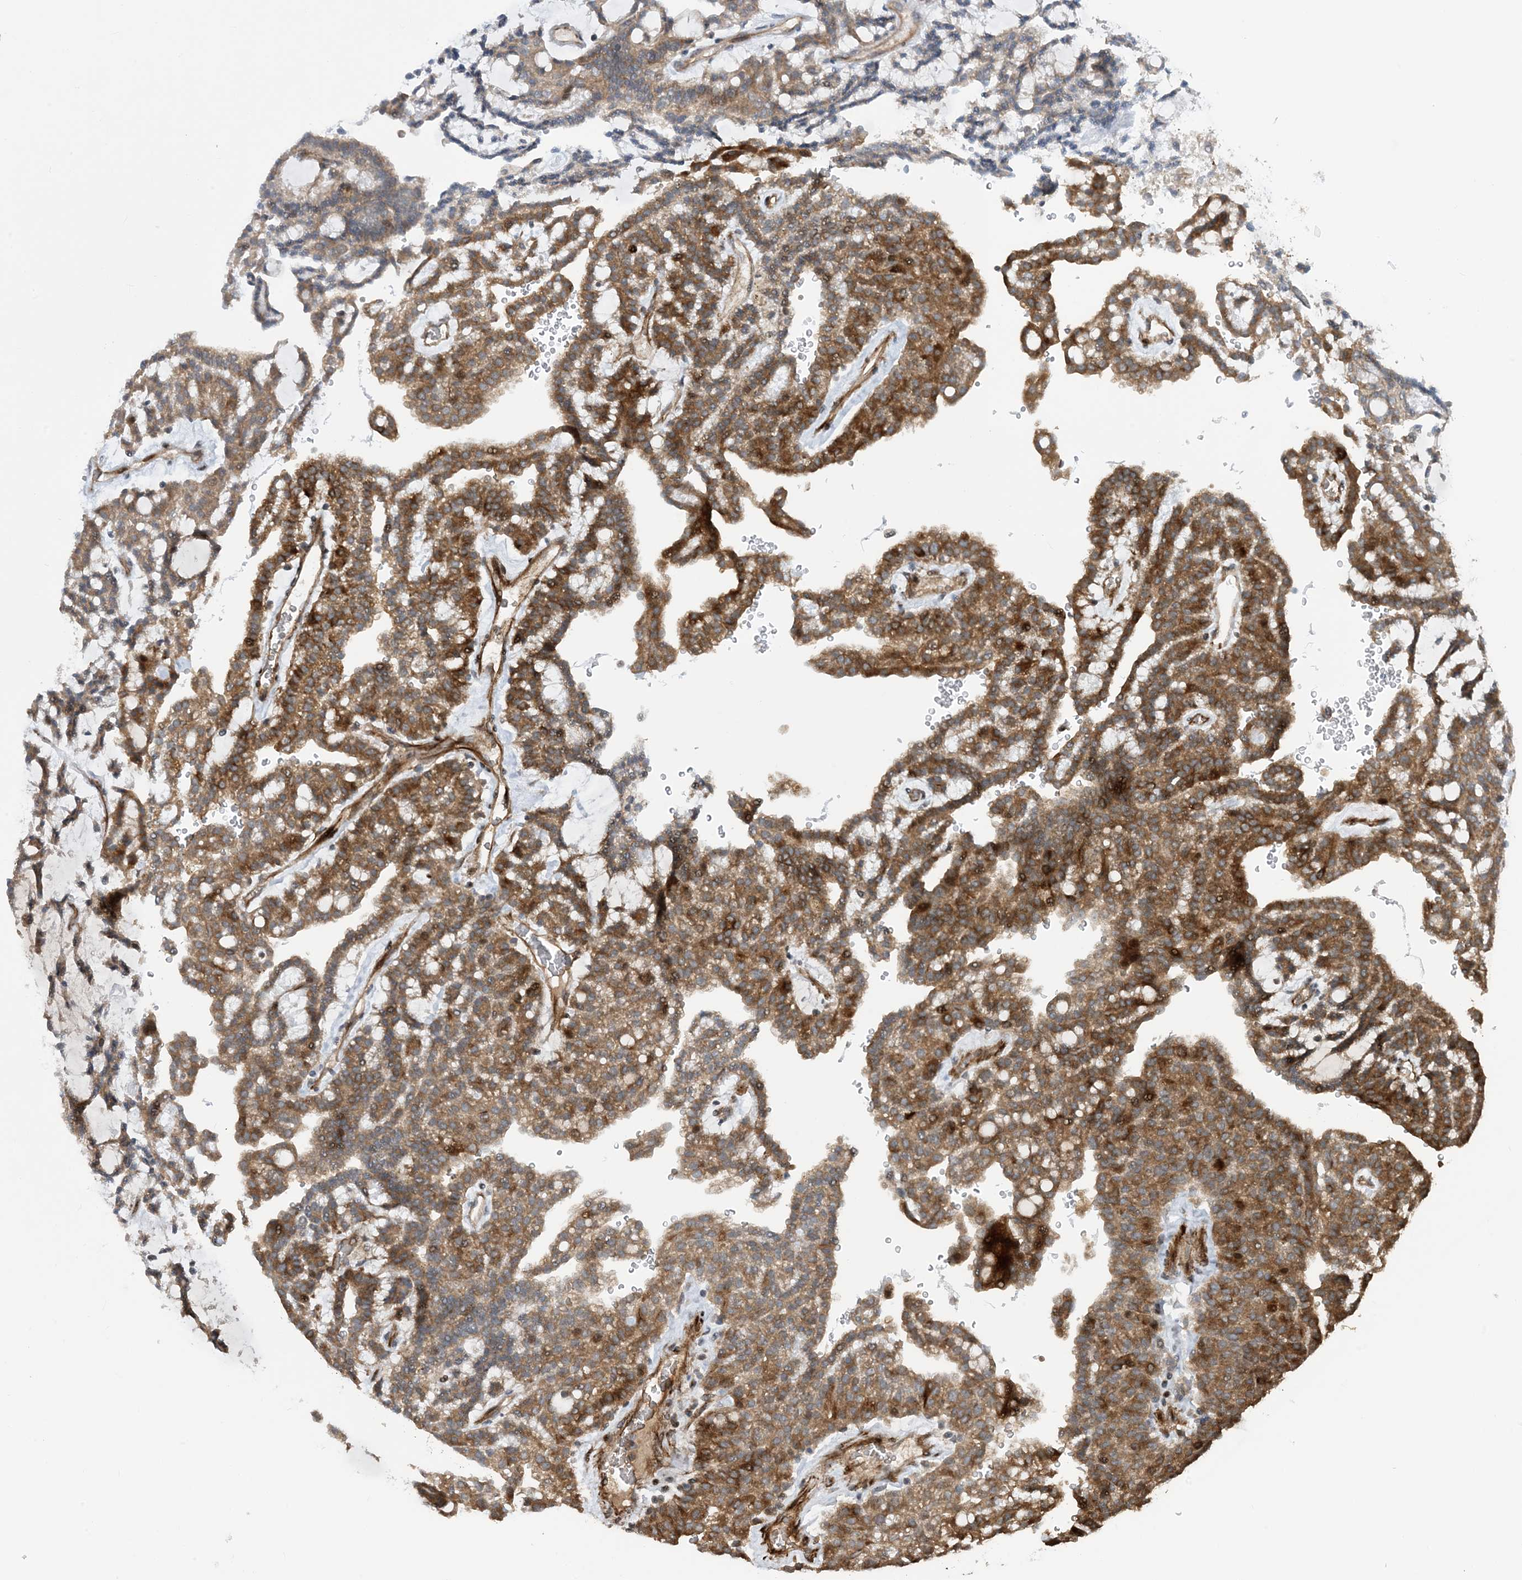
{"staining": {"intensity": "moderate", "quantity": ">75%", "location": "cytoplasmic/membranous"}, "tissue": "renal cancer", "cell_type": "Tumor cells", "image_type": "cancer", "snomed": [{"axis": "morphology", "description": "Adenocarcinoma, NOS"}, {"axis": "topography", "description": "Kidney"}], "caption": "Brown immunohistochemical staining in renal cancer exhibits moderate cytoplasmic/membranous expression in about >75% of tumor cells.", "gene": "HEMK1", "patient": {"sex": "male", "age": 63}}